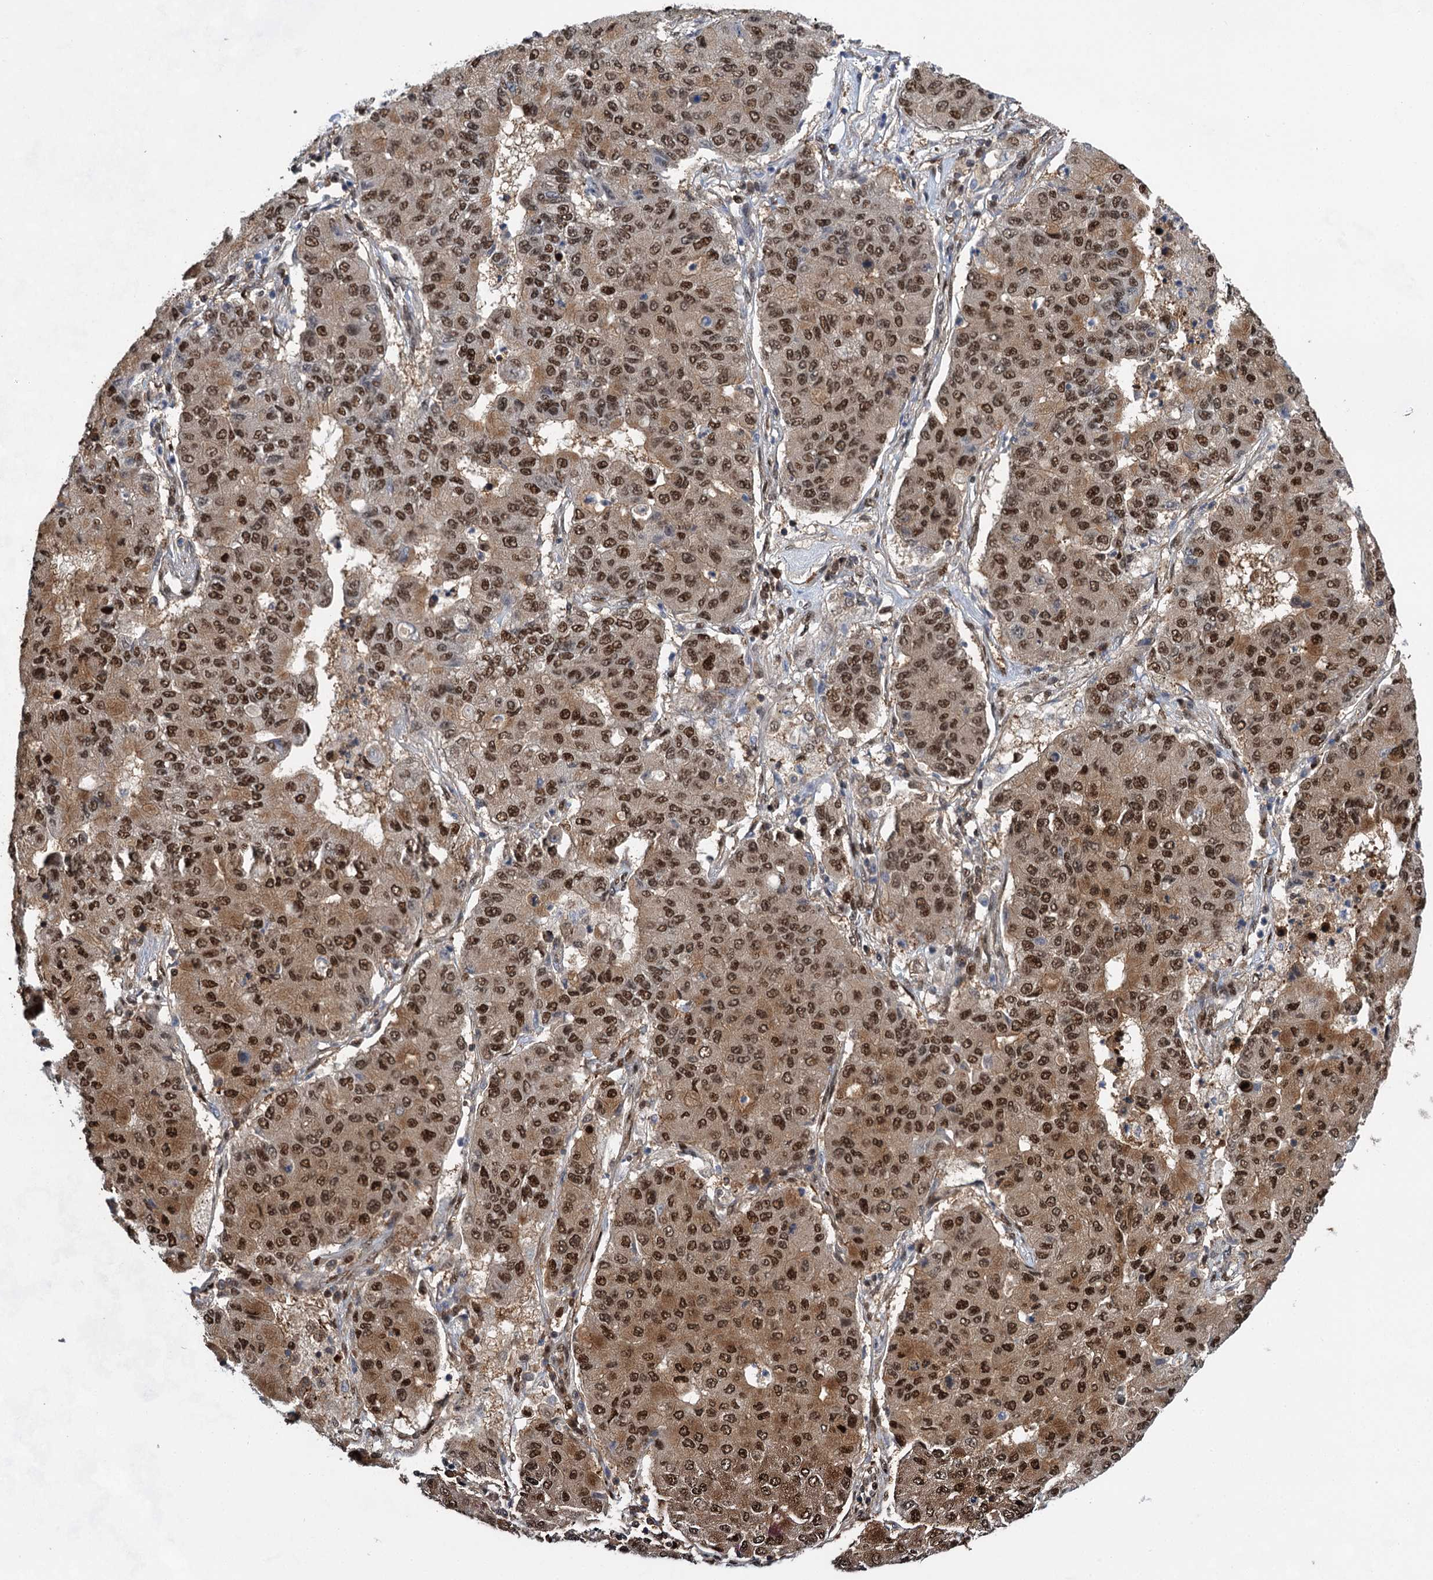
{"staining": {"intensity": "strong", "quantity": ">75%", "location": "nuclear"}, "tissue": "lung cancer", "cell_type": "Tumor cells", "image_type": "cancer", "snomed": [{"axis": "morphology", "description": "Squamous cell carcinoma, NOS"}, {"axis": "topography", "description": "Lung"}], "caption": "Tumor cells show high levels of strong nuclear expression in approximately >75% of cells in human lung cancer (squamous cell carcinoma). (DAB (3,3'-diaminobenzidine) = brown stain, brightfield microscopy at high magnification).", "gene": "GPBP1", "patient": {"sex": "male", "age": 74}}